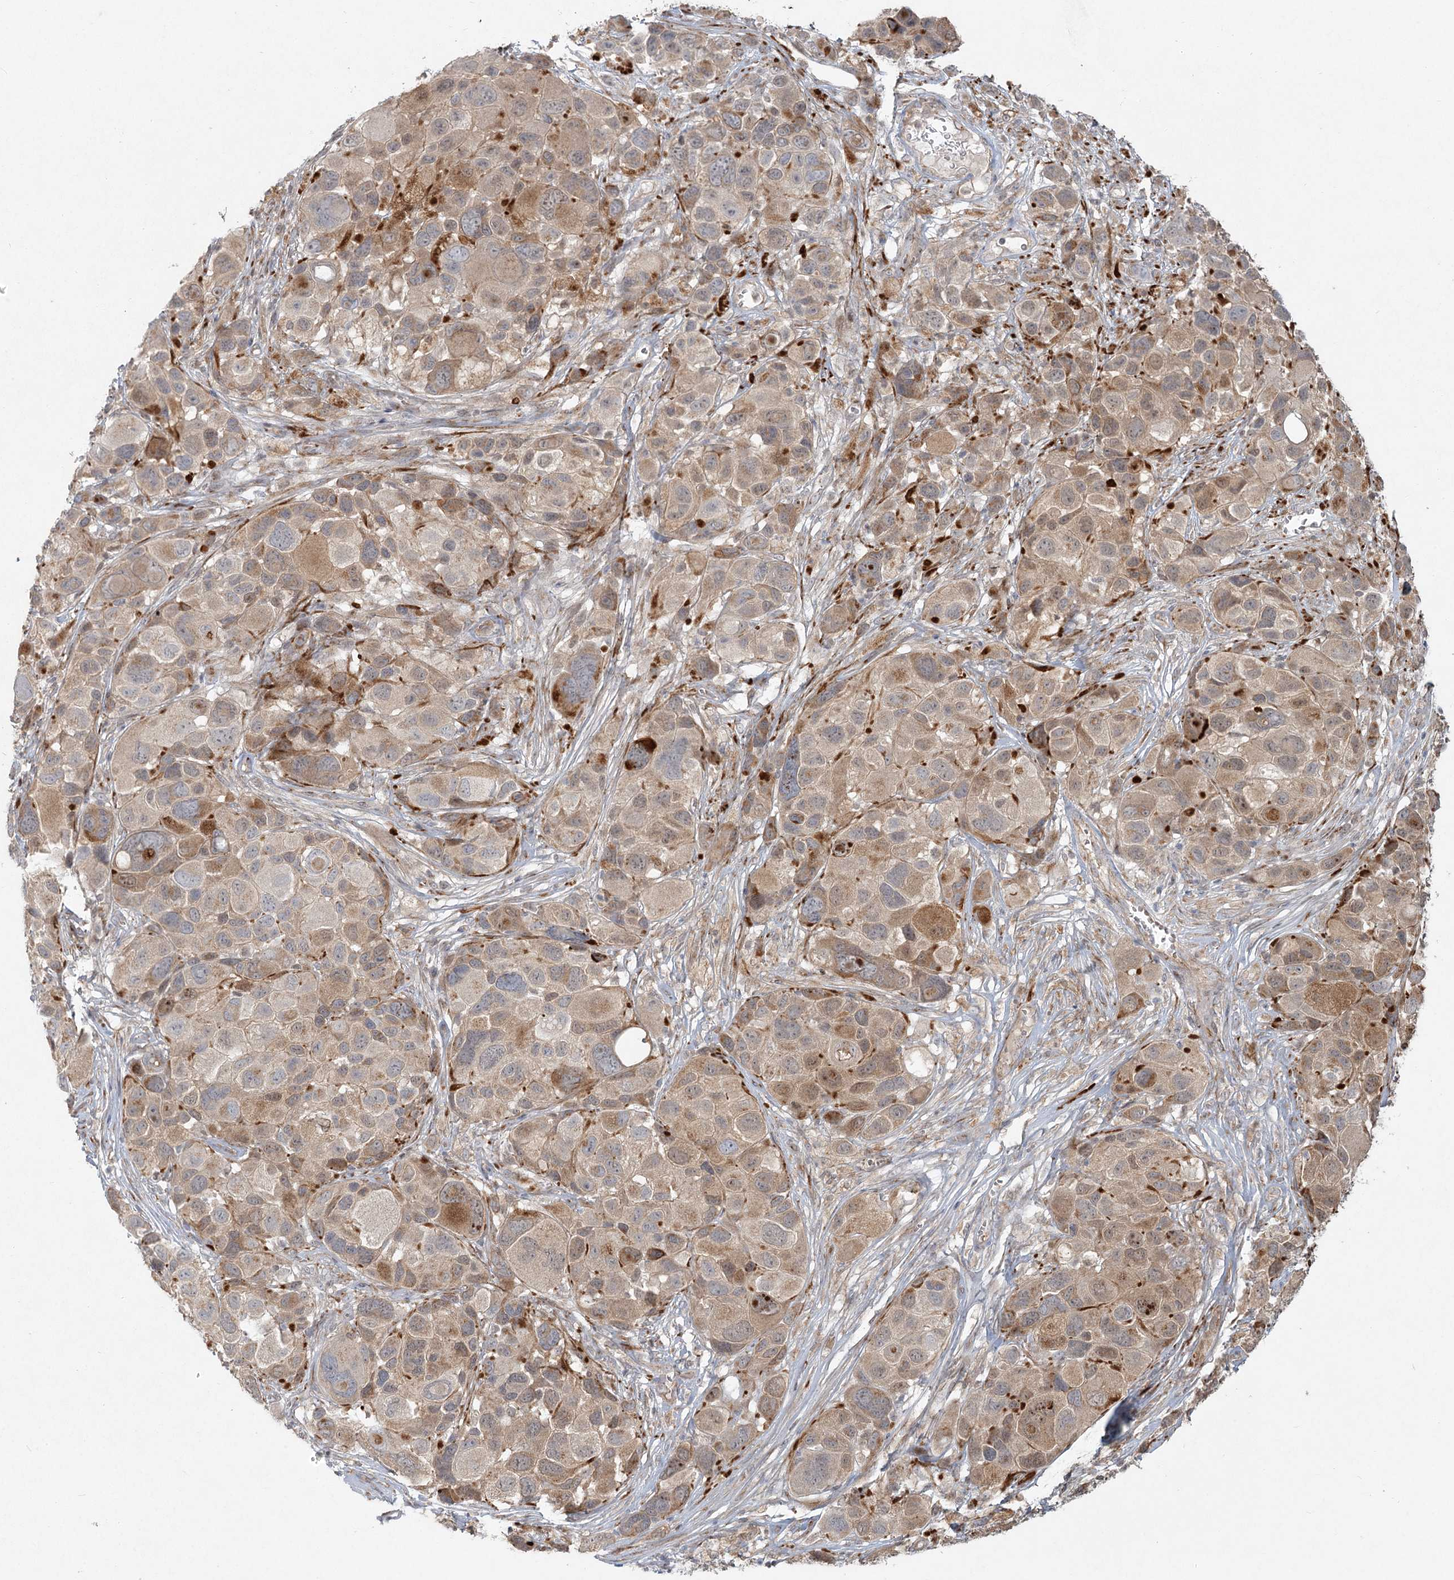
{"staining": {"intensity": "moderate", "quantity": "25%-75%", "location": "cytoplasmic/membranous"}, "tissue": "melanoma", "cell_type": "Tumor cells", "image_type": "cancer", "snomed": [{"axis": "morphology", "description": "Malignant melanoma, NOS"}, {"axis": "topography", "description": "Skin of trunk"}], "caption": "There is medium levels of moderate cytoplasmic/membranous expression in tumor cells of malignant melanoma, as demonstrated by immunohistochemical staining (brown color).", "gene": "LRP2BP", "patient": {"sex": "male", "age": 71}}